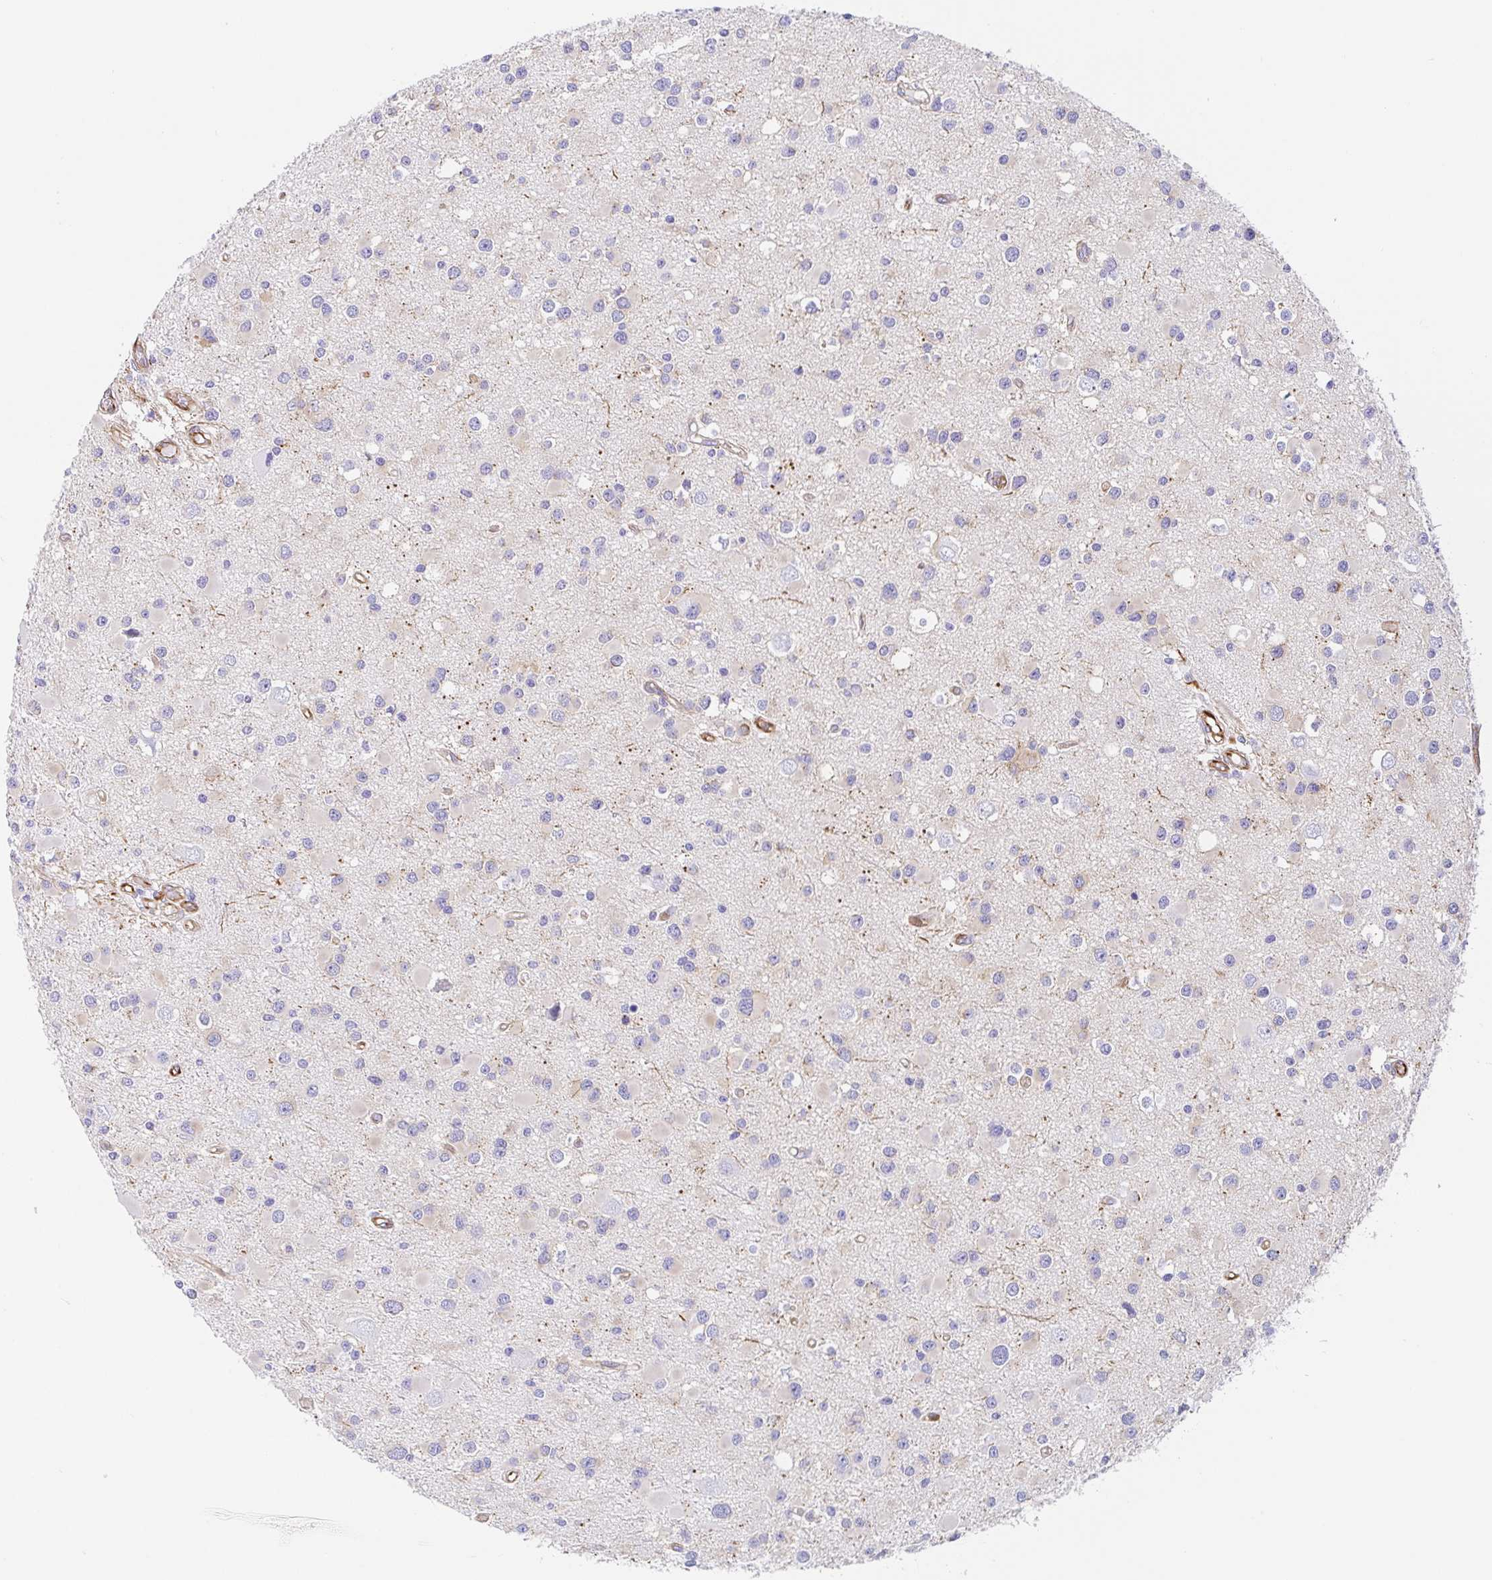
{"staining": {"intensity": "weak", "quantity": "<25%", "location": "cytoplasmic/membranous"}, "tissue": "glioma", "cell_type": "Tumor cells", "image_type": "cancer", "snomed": [{"axis": "morphology", "description": "Glioma, malignant, High grade"}, {"axis": "topography", "description": "Brain"}], "caption": "This is an immunohistochemistry (IHC) micrograph of human glioma. There is no positivity in tumor cells.", "gene": "DOCK1", "patient": {"sex": "male", "age": 54}}